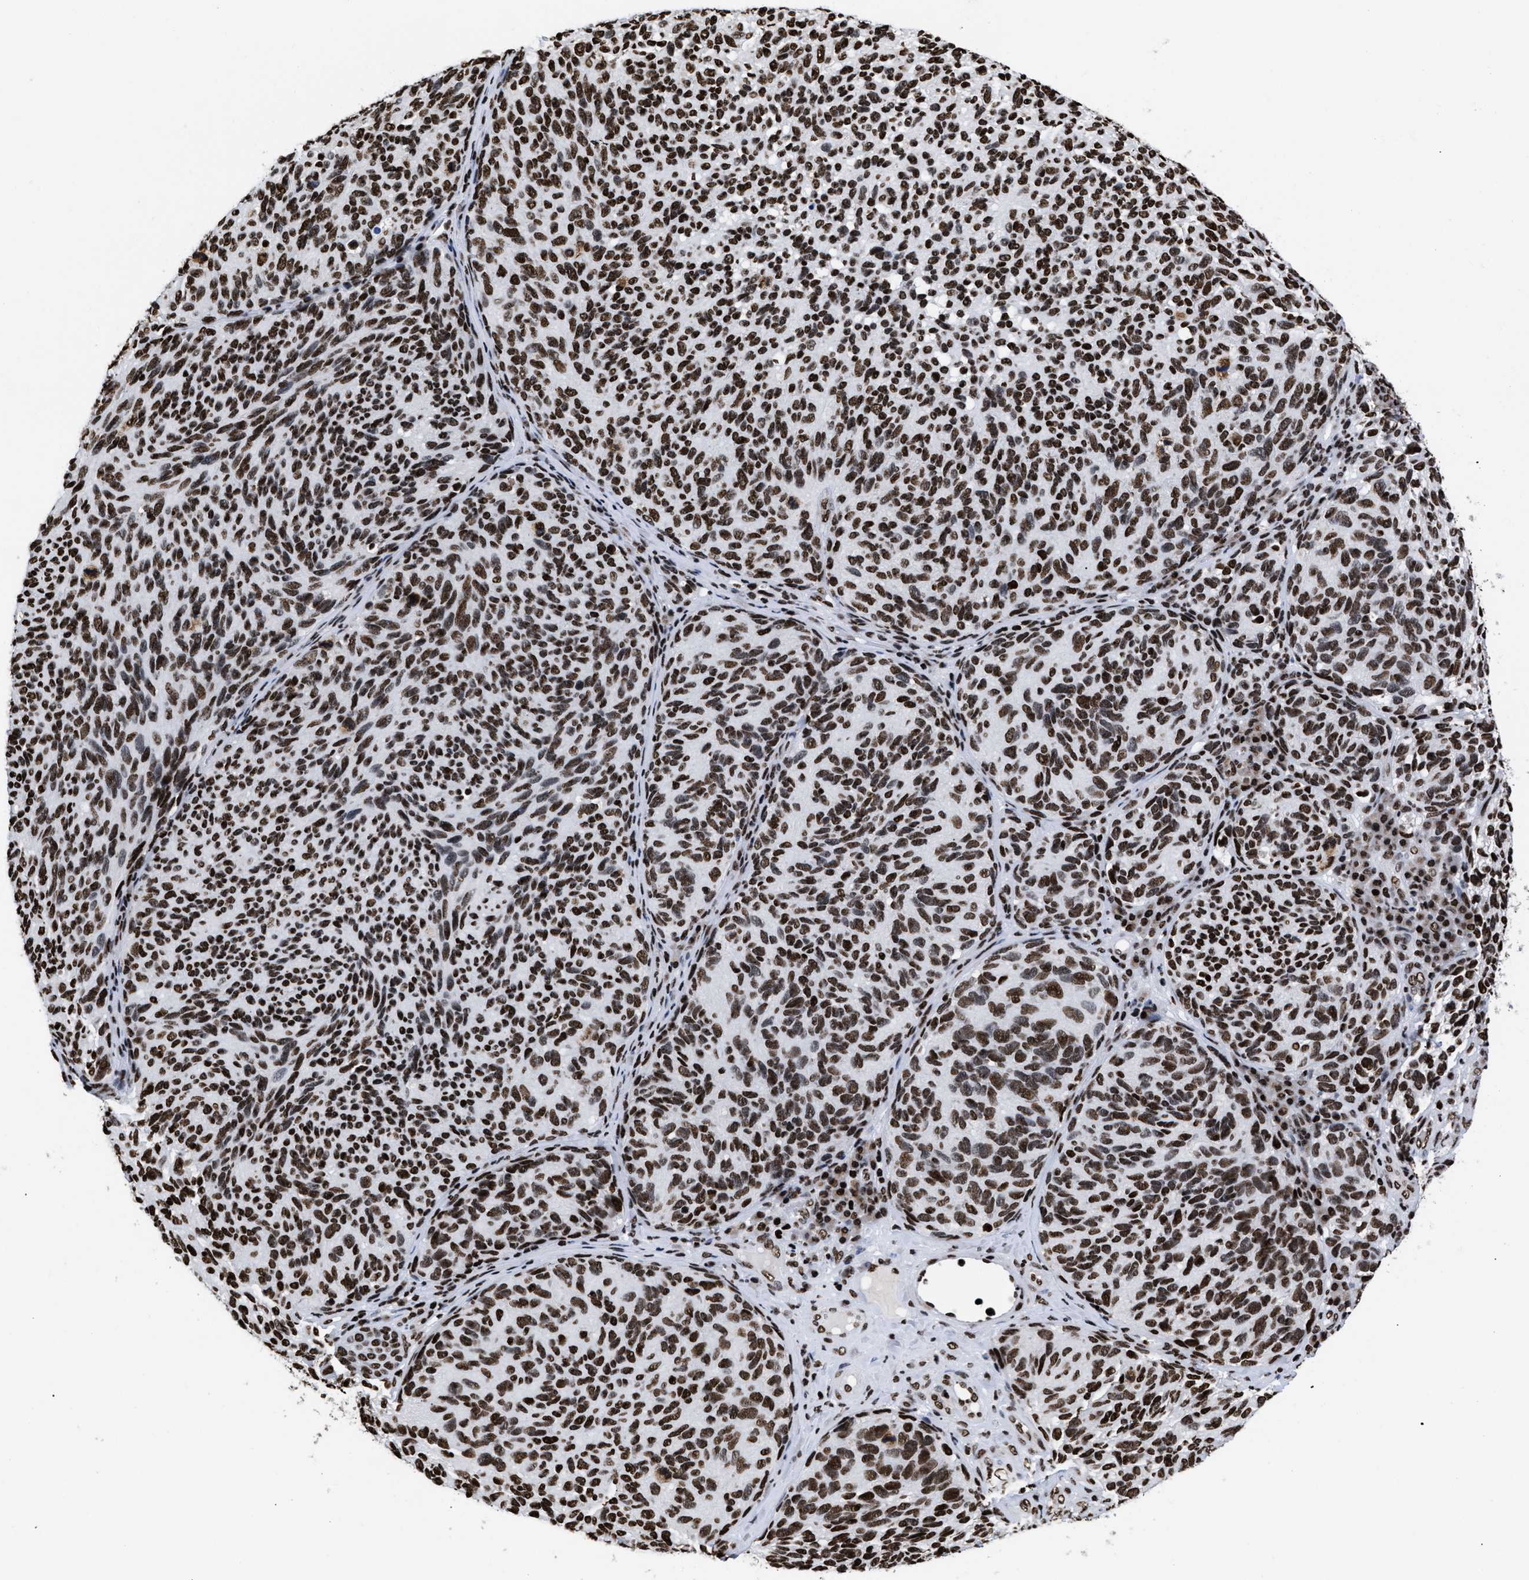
{"staining": {"intensity": "strong", "quantity": ">75%", "location": "nuclear"}, "tissue": "melanoma", "cell_type": "Tumor cells", "image_type": "cancer", "snomed": [{"axis": "morphology", "description": "Malignant melanoma, NOS"}, {"axis": "topography", "description": "Skin"}], "caption": "Immunohistochemistry (IHC) micrograph of neoplastic tissue: human melanoma stained using immunohistochemistry shows high levels of strong protein expression localized specifically in the nuclear of tumor cells, appearing as a nuclear brown color.", "gene": "CALHM3", "patient": {"sex": "female", "age": 73}}